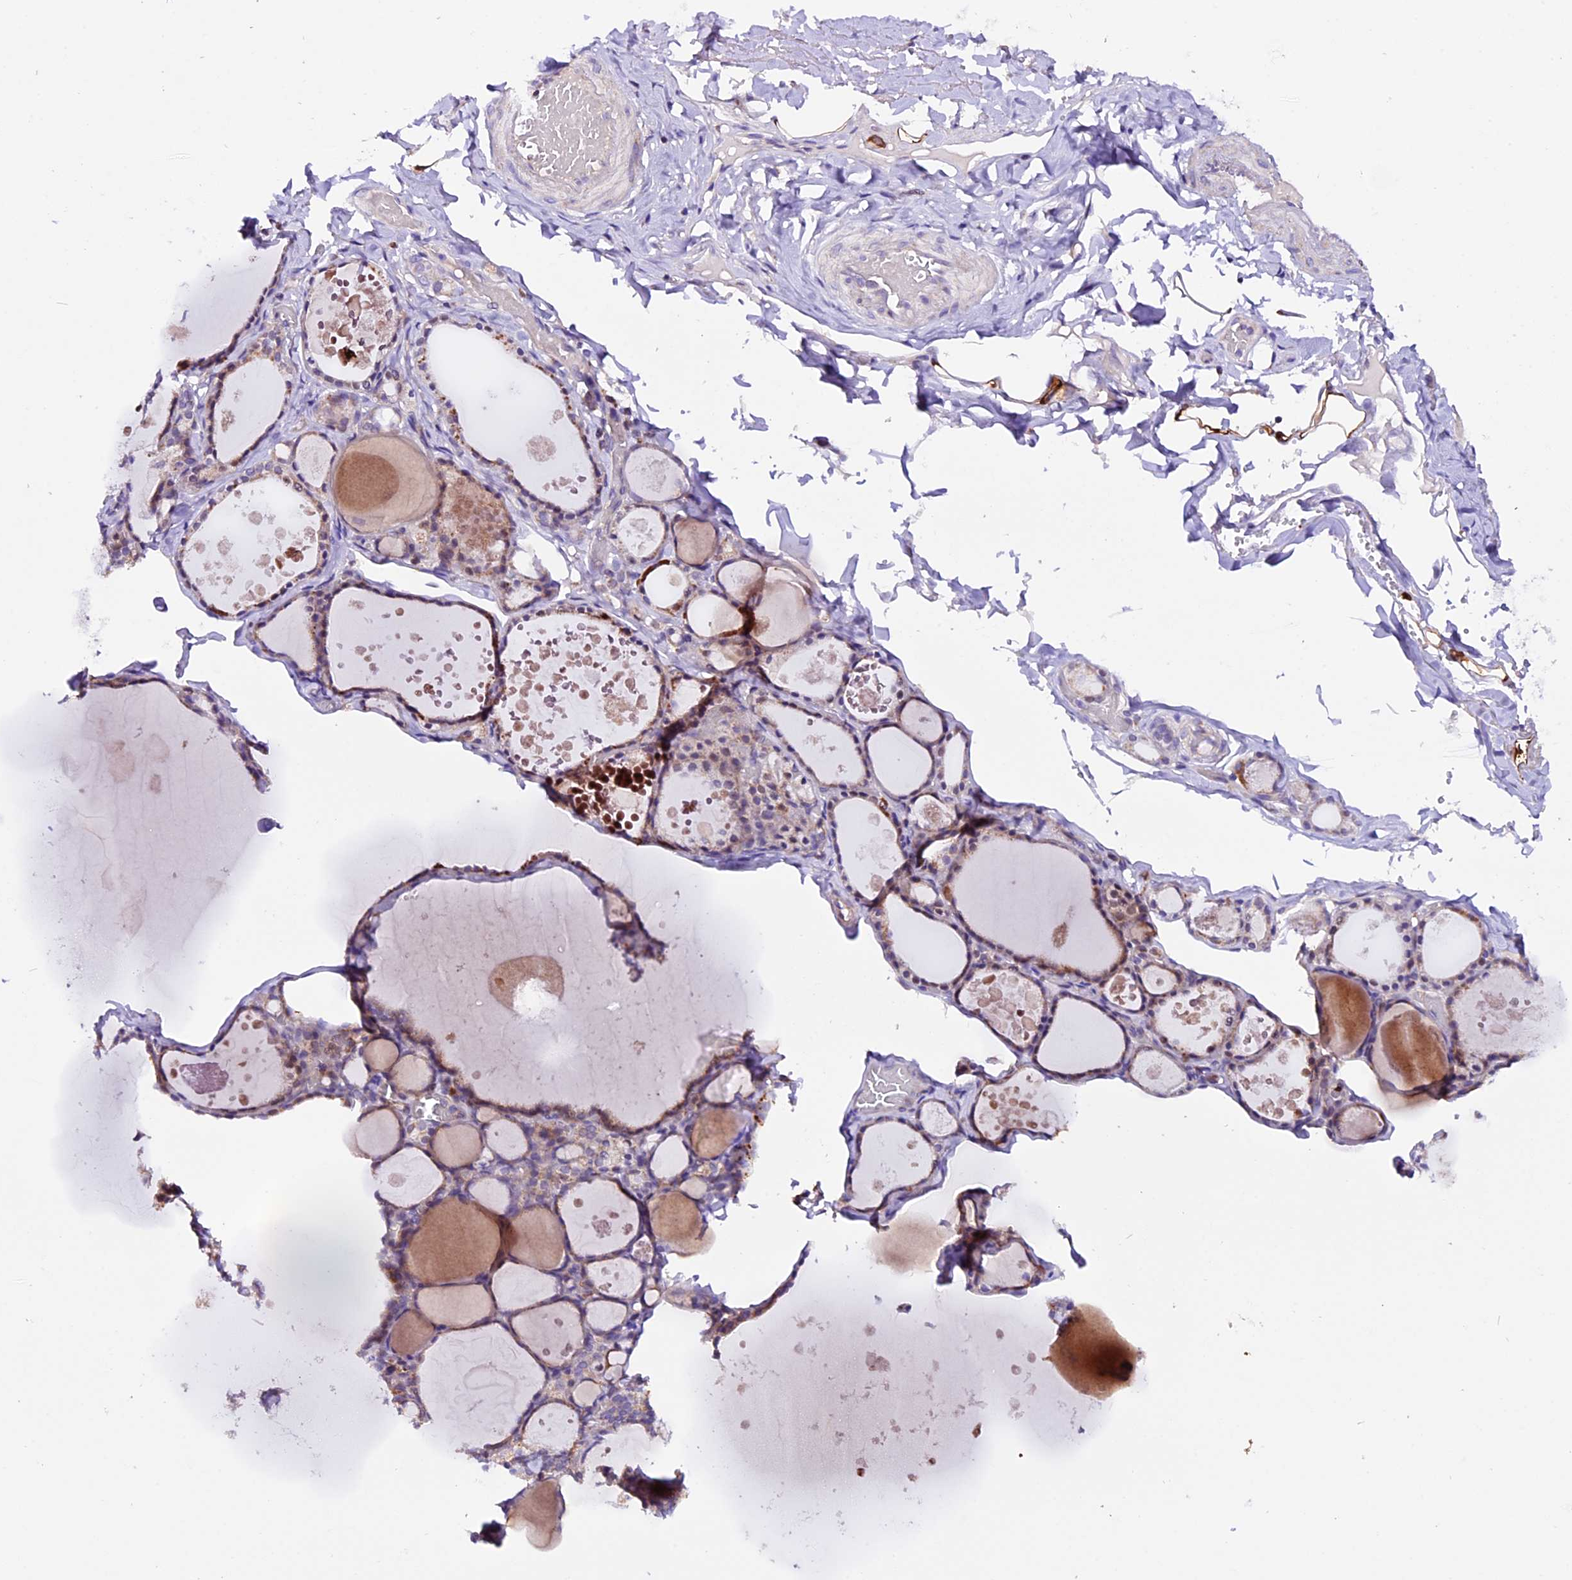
{"staining": {"intensity": "moderate", "quantity": "<25%", "location": "cytoplasmic/membranous"}, "tissue": "thyroid gland", "cell_type": "Glandular cells", "image_type": "normal", "snomed": [{"axis": "morphology", "description": "Normal tissue, NOS"}, {"axis": "topography", "description": "Thyroid gland"}], "caption": "The micrograph displays immunohistochemical staining of unremarkable thyroid gland. There is moderate cytoplasmic/membranous positivity is present in approximately <25% of glandular cells.", "gene": "DDX28", "patient": {"sex": "male", "age": 56}}